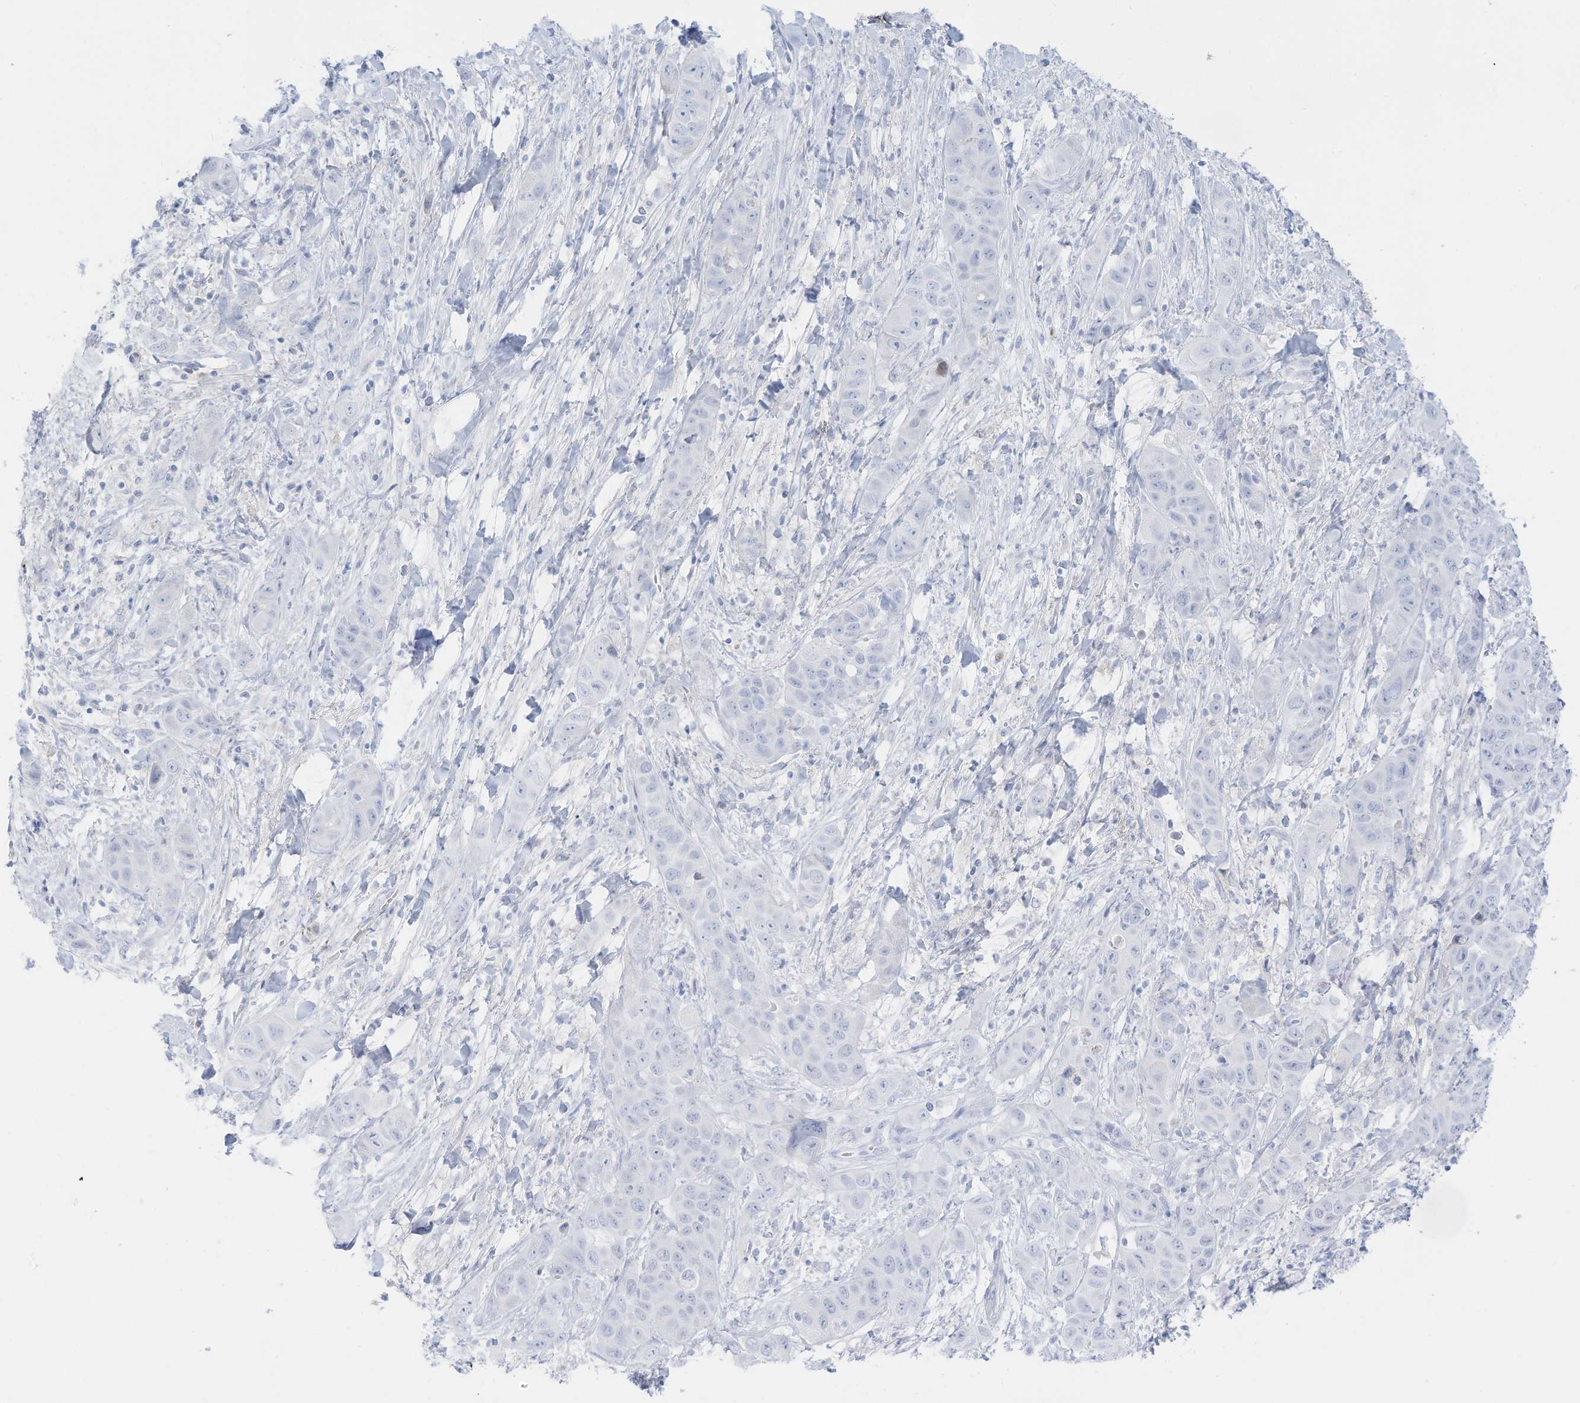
{"staining": {"intensity": "negative", "quantity": "none", "location": "none"}, "tissue": "liver cancer", "cell_type": "Tumor cells", "image_type": "cancer", "snomed": [{"axis": "morphology", "description": "Cholangiocarcinoma"}, {"axis": "topography", "description": "Liver"}], "caption": "Liver cancer (cholangiocarcinoma) stained for a protein using immunohistochemistry (IHC) shows no positivity tumor cells.", "gene": "HSD17B13", "patient": {"sex": "female", "age": 52}}